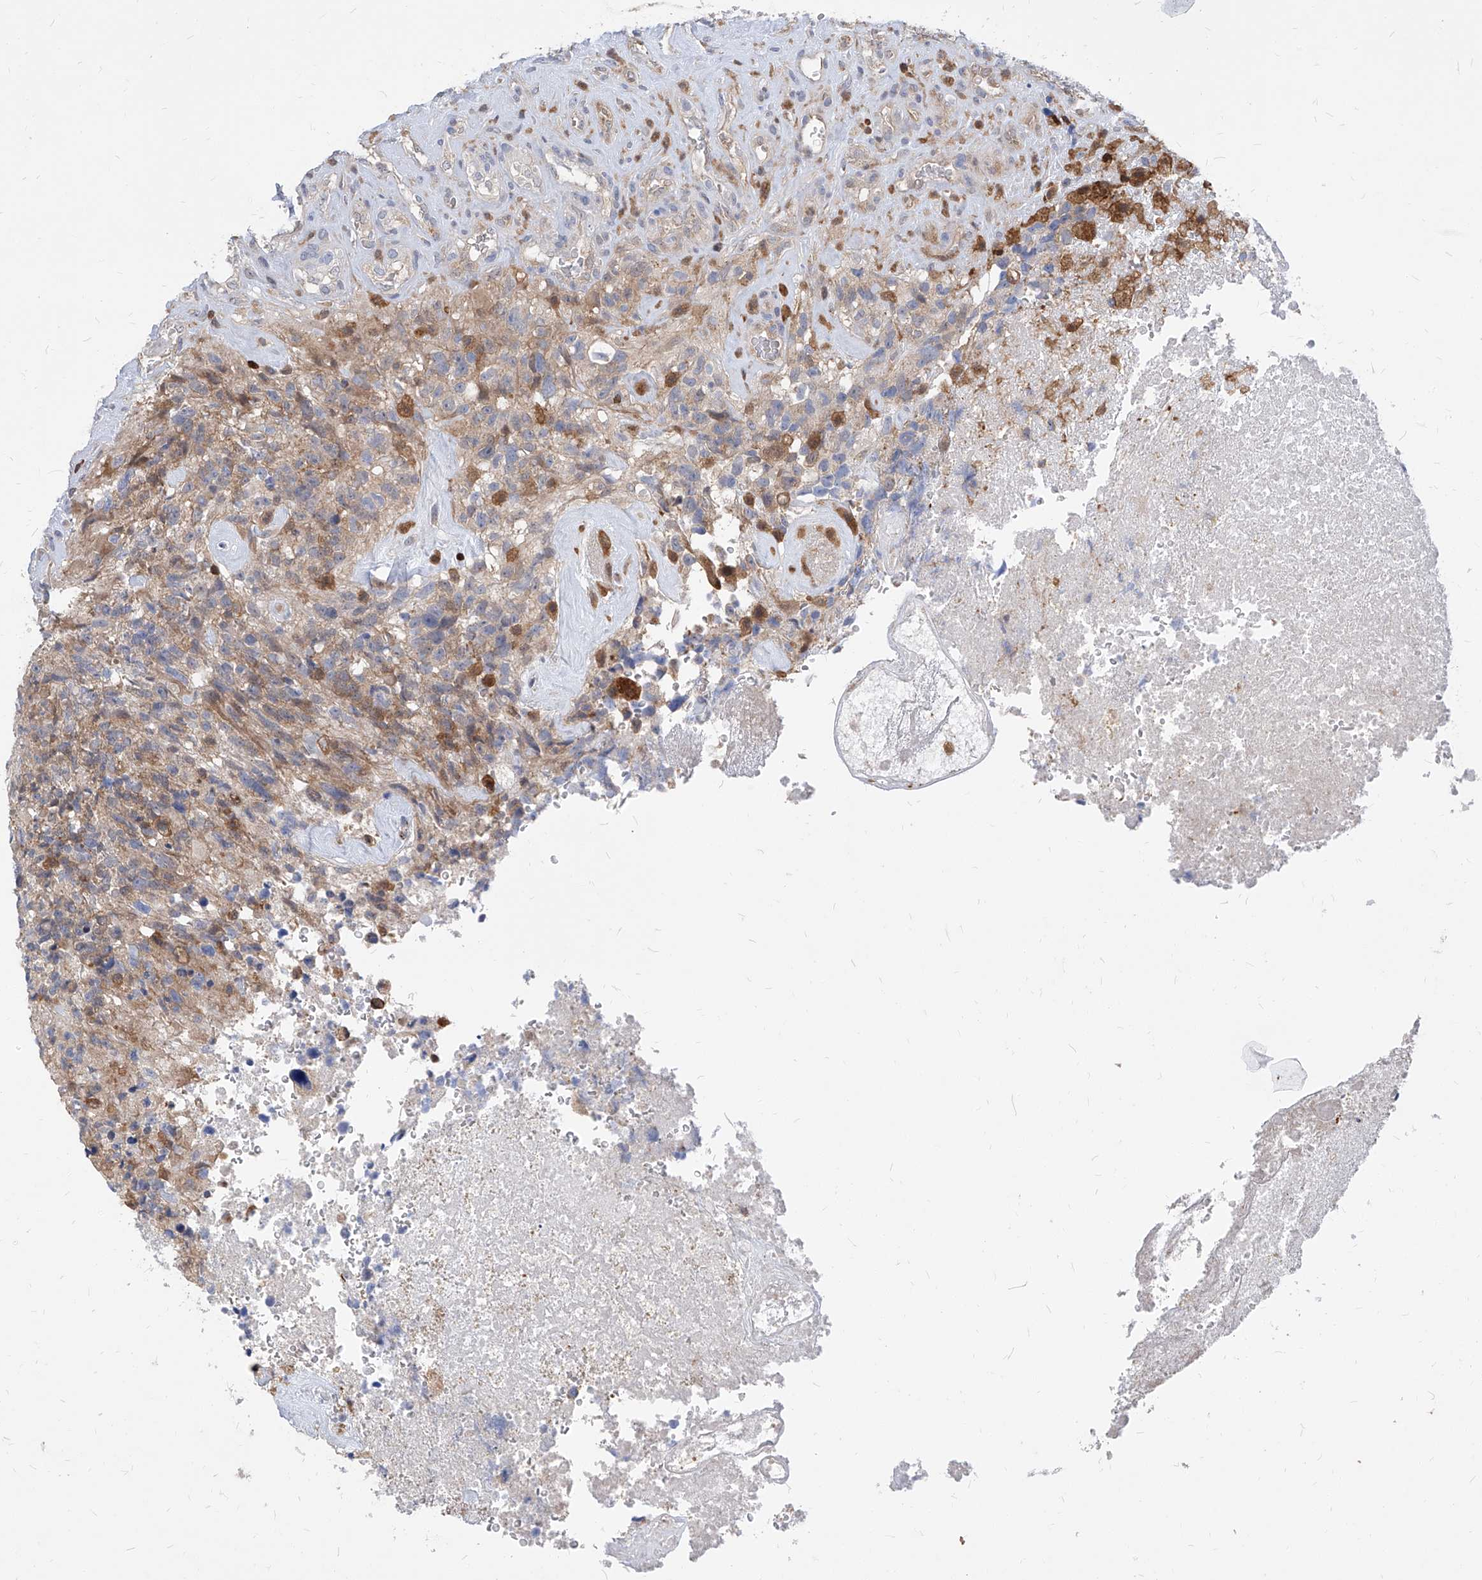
{"staining": {"intensity": "weak", "quantity": "25%-75%", "location": "cytoplasmic/membranous"}, "tissue": "glioma", "cell_type": "Tumor cells", "image_type": "cancer", "snomed": [{"axis": "morphology", "description": "Glioma, malignant, High grade"}, {"axis": "topography", "description": "Brain"}], "caption": "Immunohistochemical staining of glioma demonstrates weak cytoplasmic/membranous protein staining in about 25%-75% of tumor cells.", "gene": "ABRACL", "patient": {"sex": "male", "age": 69}}